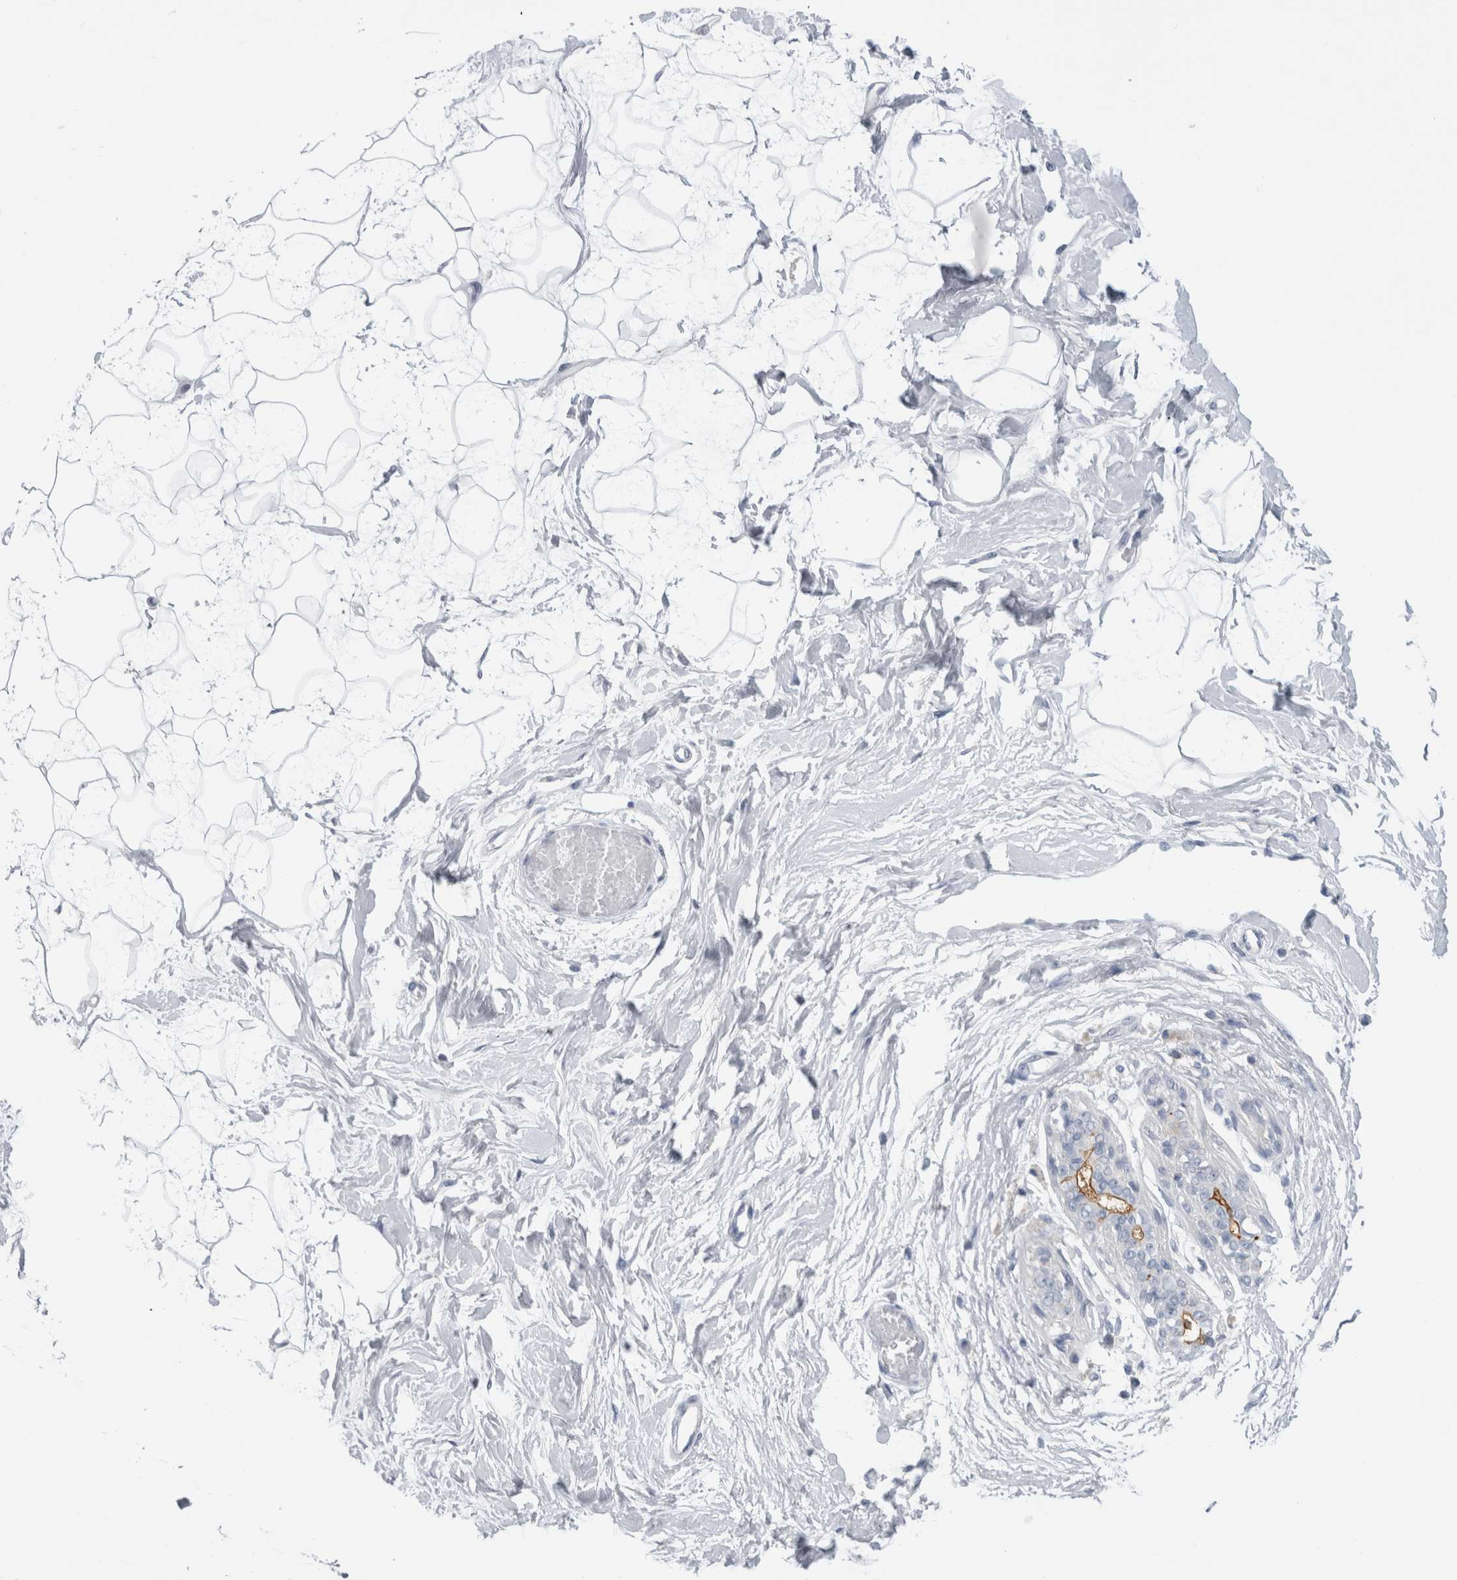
{"staining": {"intensity": "negative", "quantity": "none", "location": "none"}, "tissue": "breast", "cell_type": "Adipocytes", "image_type": "normal", "snomed": [{"axis": "morphology", "description": "Normal tissue, NOS"}, {"axis": "topography", "description": "Breast"}], "caption": "Immunohistochemistry micrograph of normal breast: human breast stained with DAB exhibits no significant protein expression in adipocytes.", "gene": "ANKFY1", "patient": {"sex": "female", "age": 45}}